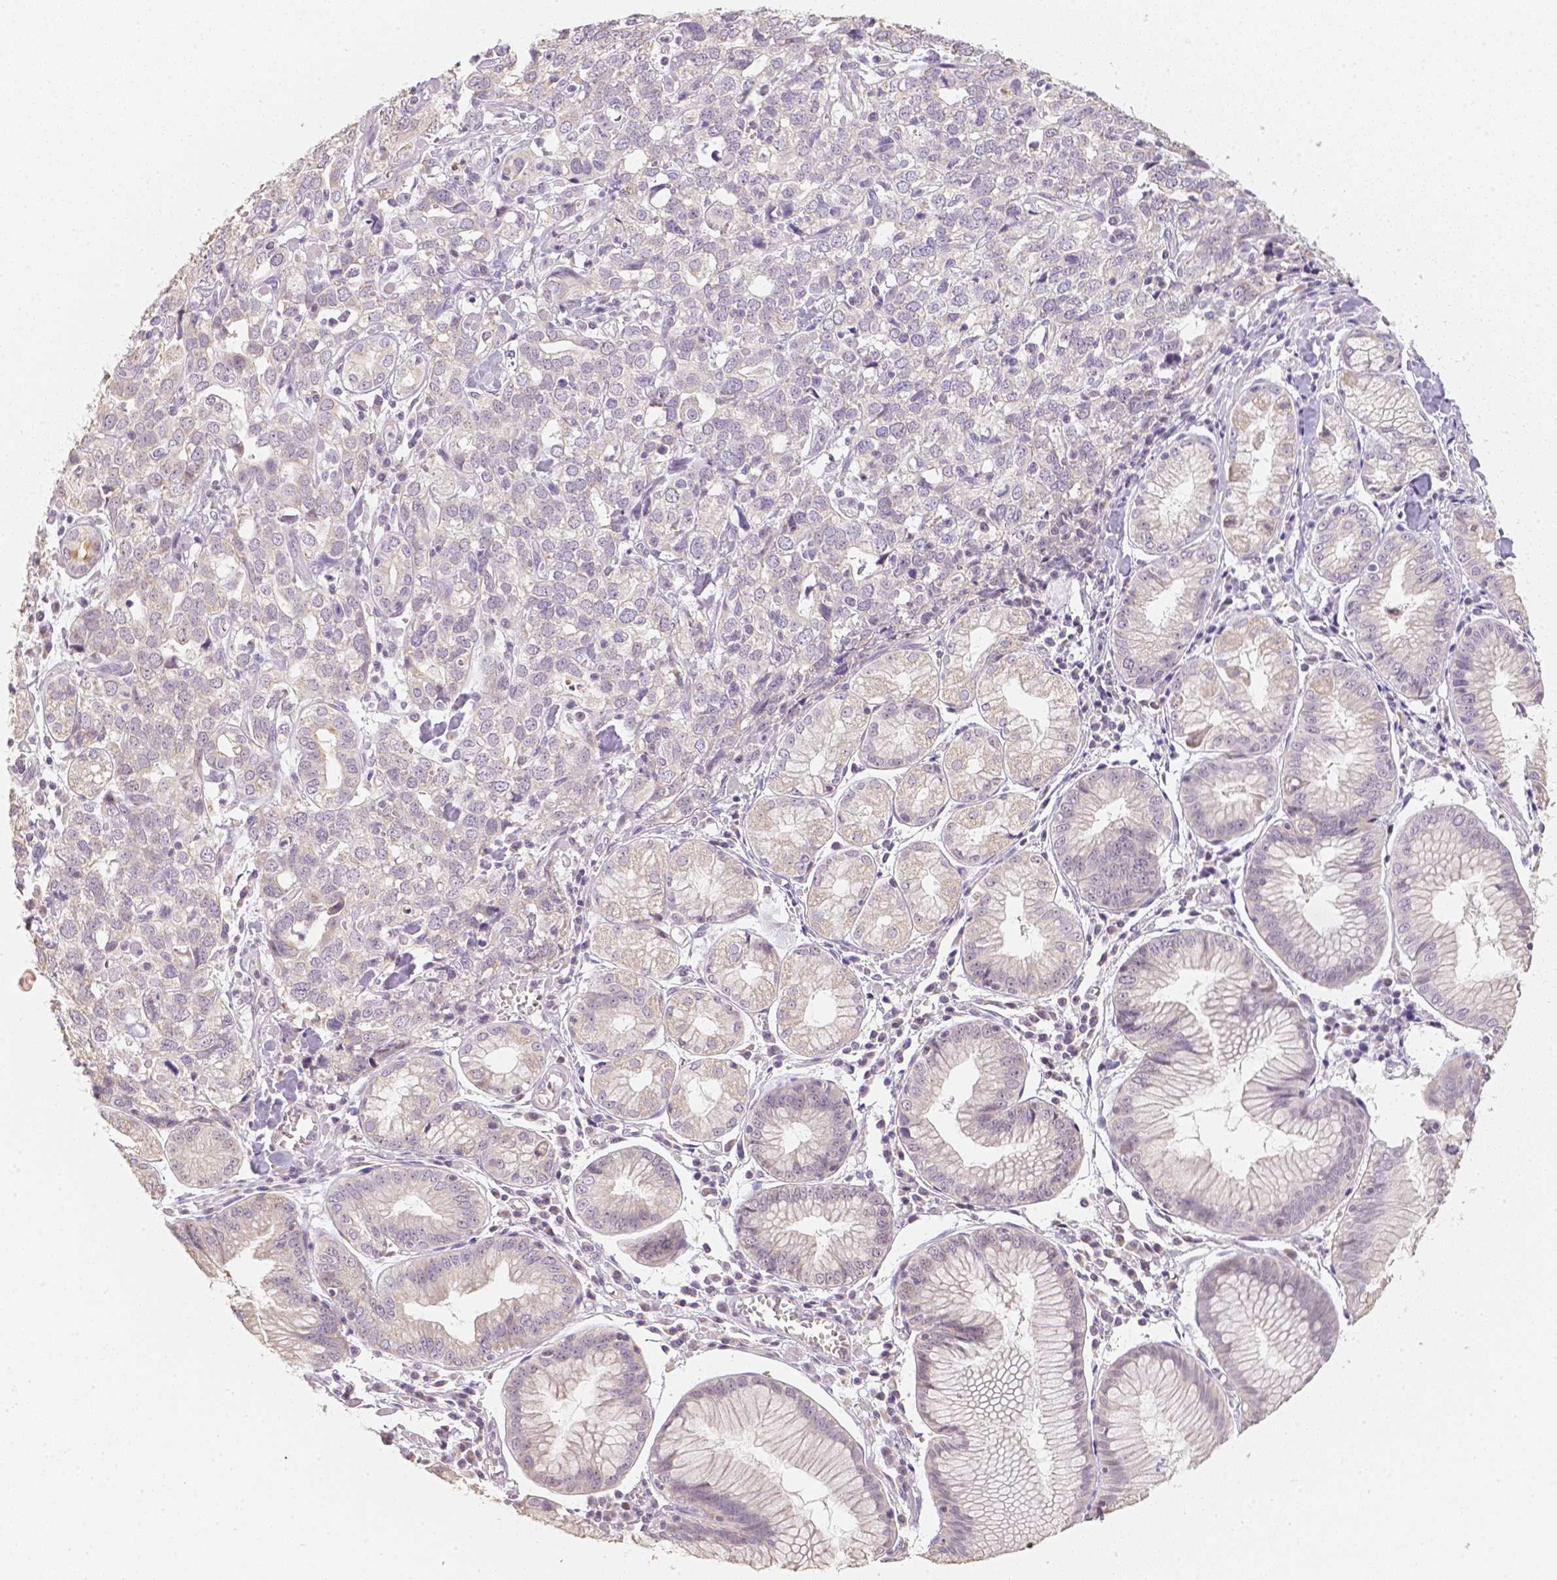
{"staining": {"intensity": "negative", "quantity": "none", "location": "none"}, "tissue": "stomach cancer", "cell_type": "Tumor cells", "image_type": "cancer", "snomed": [{"axis": "morphology", "description": "Adenocarcinoma, NOS"}, {"axis": "topography", "description": "Stomach, upper"}], "caption": "The IHC histopathology image has no significant staining in tumor cells of stomach cancer (adenocarcinoma) tissue.", "gene": "NVL", "patient": {"sex": "male", "age": 81}}